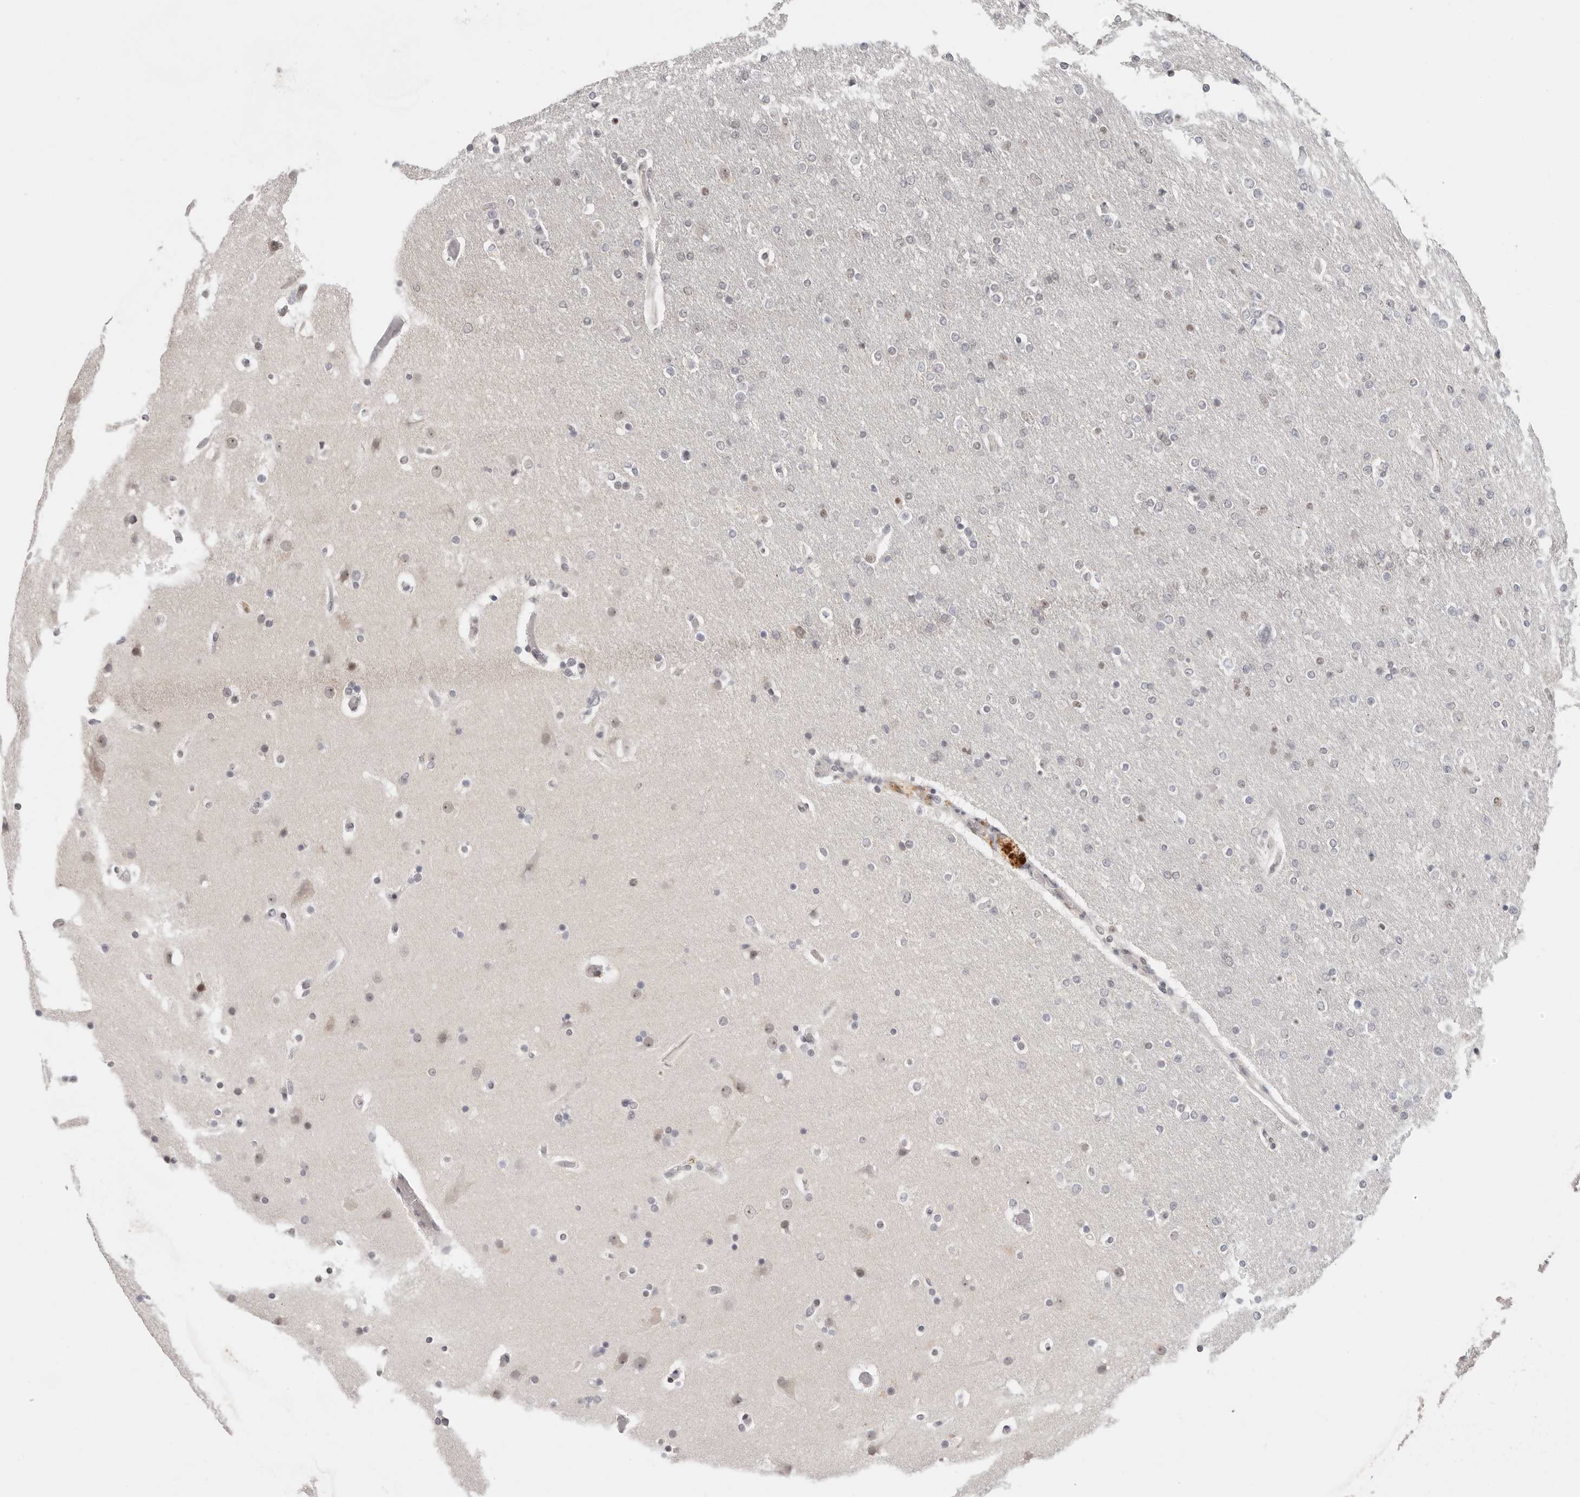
{"staining": {"intensity": "weak", "quantity": "<25%", "location": "nuclear"}, "tissue": "glioma", "cell_type": "Tumor cells", "image_type": "cancer", "snomed": [{"axis": "morphology", "description": "Glioma, malignant, High grade"}, {"axis": "topography", "description": "Cerebral cortex"}], "caption": "High power microscopy image of an immunohistochemistry photomicrograph of glioma, revealing no significant positivity in tumor cells.", "gene": "RFC2", "patient": {"sex": "female", "age": 36}}